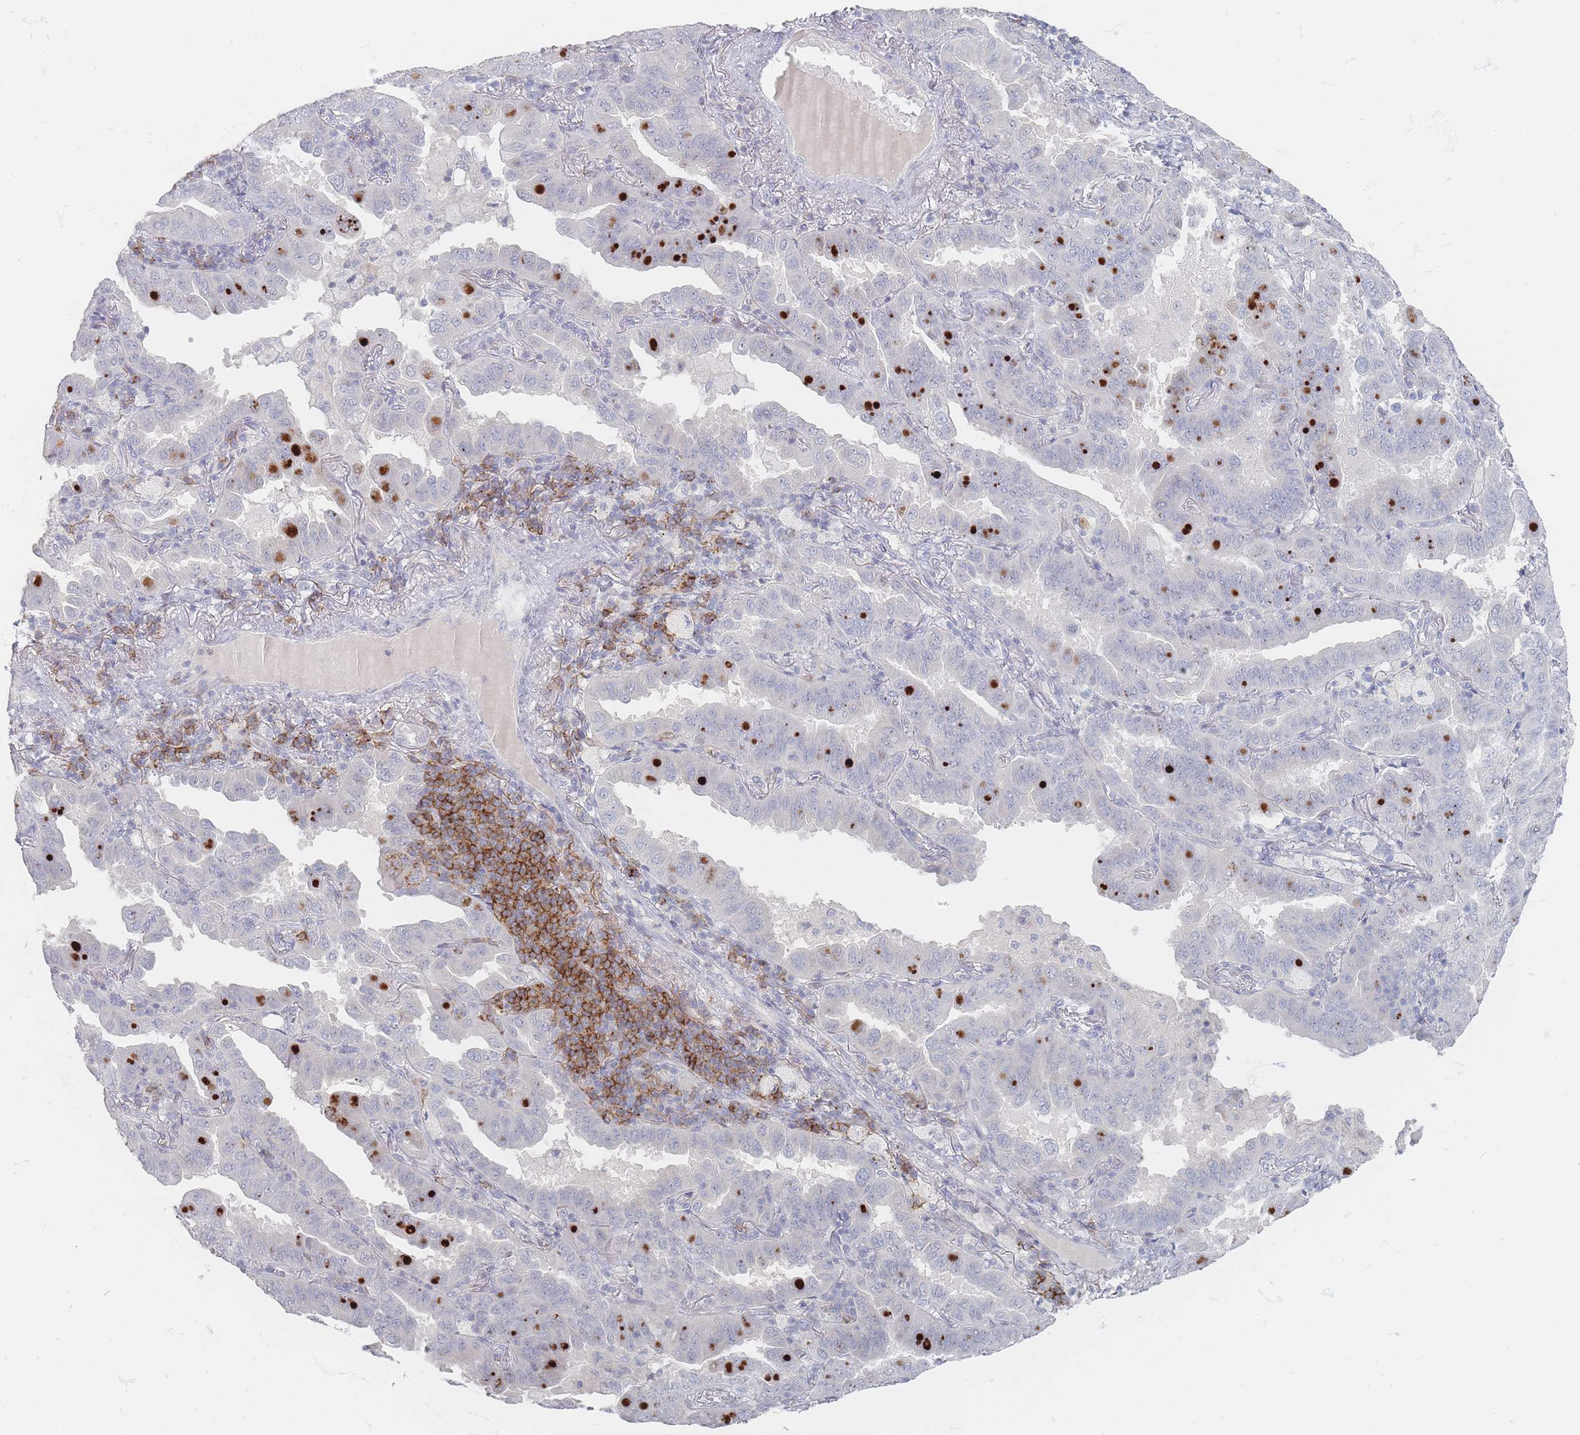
{"staining": {"intensity": "negative", "quantity": "none", "location": "none"}, "tissue": "lung cancer", "cell_type": "Tumor cells", "image_type": "cancer", "snomed": [{"axis": "morphology", "description": "Adenocarcinoma, NOS"}, {"axis": "topography", "description": "Lung"}], "caption": "A high-resolution photomicrograph shows immunohistochemistry (IHC) staining of adenocarcinoma (lung), which shows no significant staining in tumor cells. The staining is performed using DAB brown chromogen with nuclei counter-stained in using hematoxylin.", "gene": "CD37", "patient": {"sex": "male", "age": 64}}